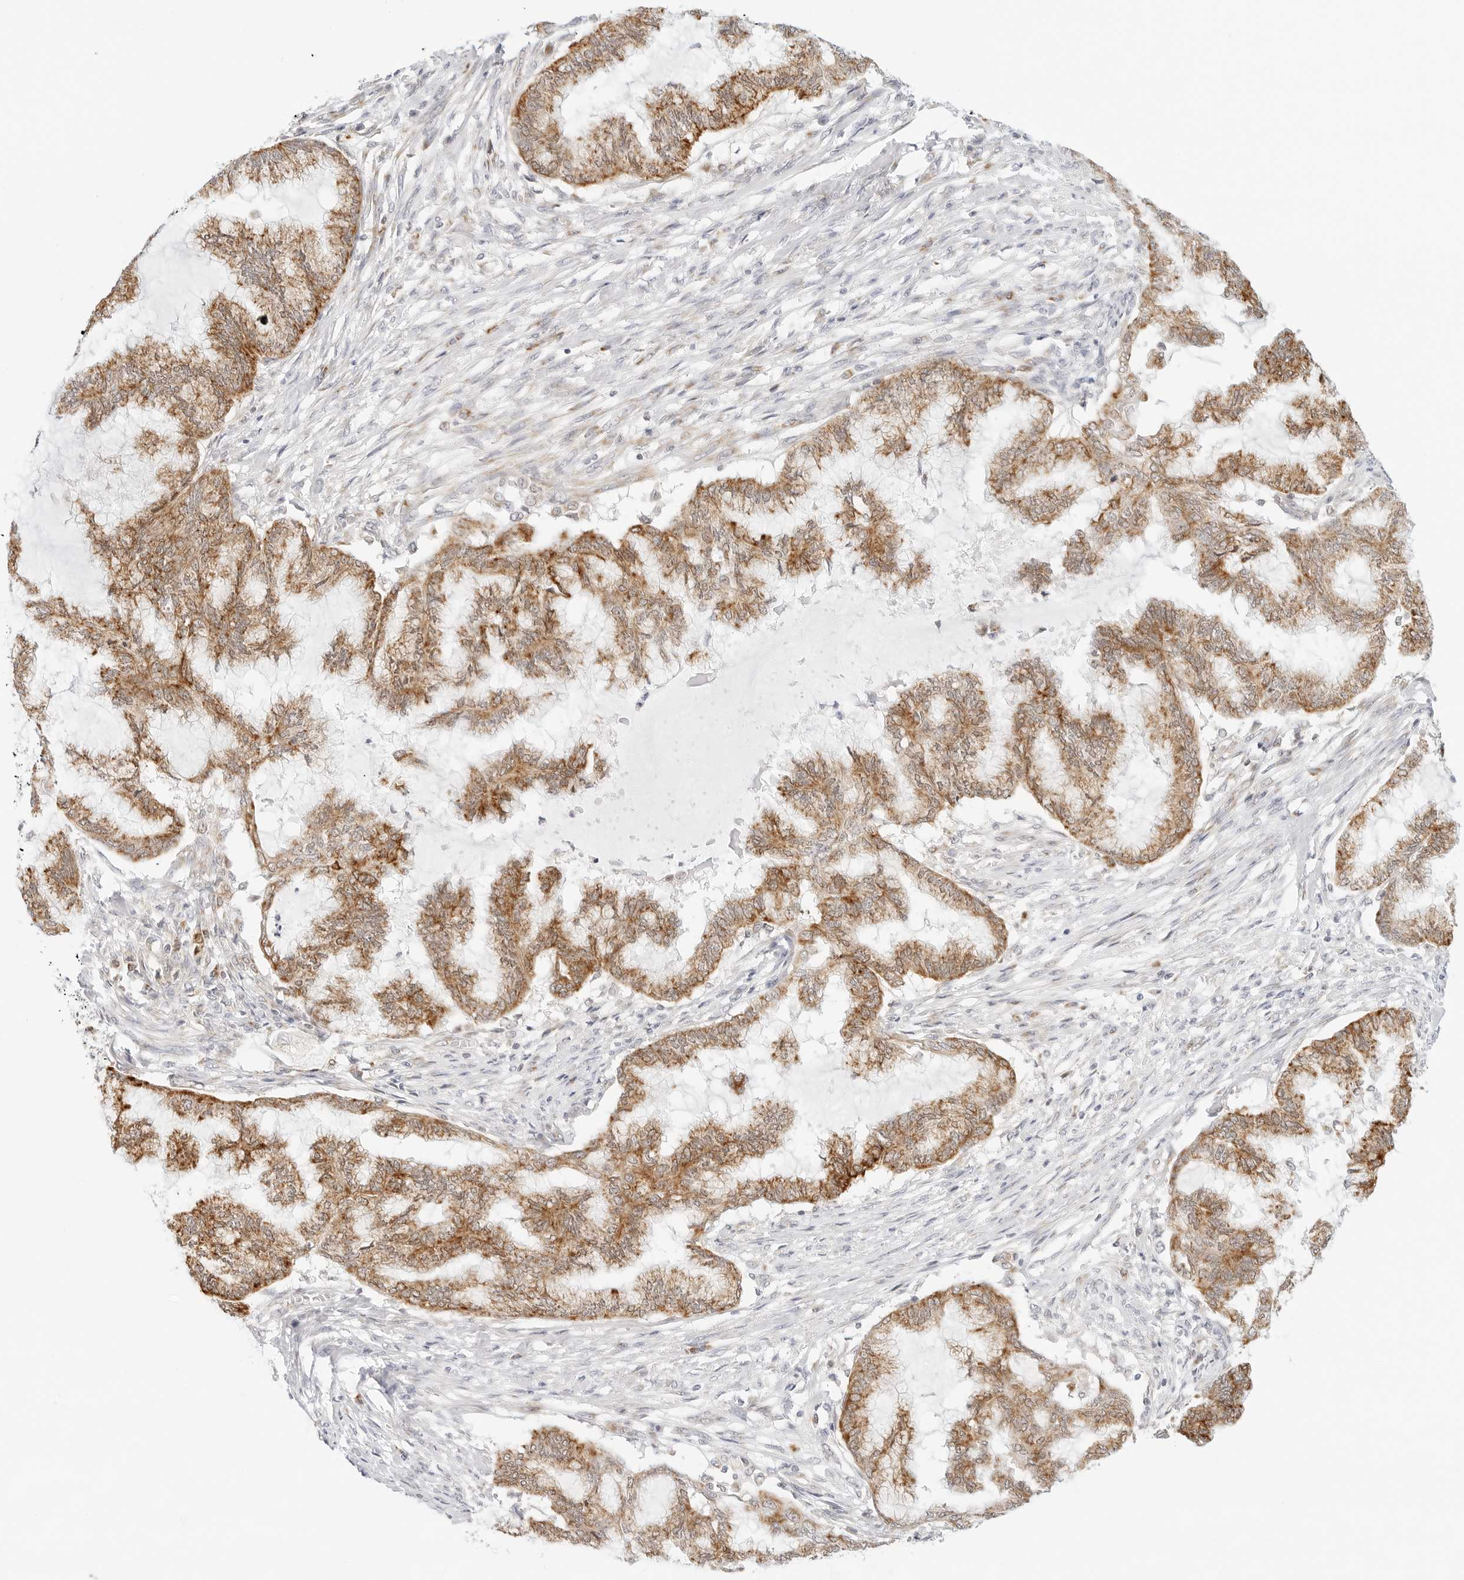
{"staining": {"intensity": "moderate", "quantity": ">75%", "location": "cytoplasmic/membranous"}, "tissue": "endometrial cancer", "cell_type": "Tumor cells", "image_type": "cancer", "snomed": [{"axis": "morphology", "description": "Adenocarcinoma, NOS"}, {"axis": "topography", "description": "Endometrium"}], "caption": "This micrograph demonstrates adenocarcinoma (endometrial) stained with IHC to label a protein in brown. The cytoplasmic/membranous of tumor cells show moderate positivity for the protein. Nuclei are counter-stained blue.", "gene": "FH", "patient": {"sex": "female", "age": 86}}